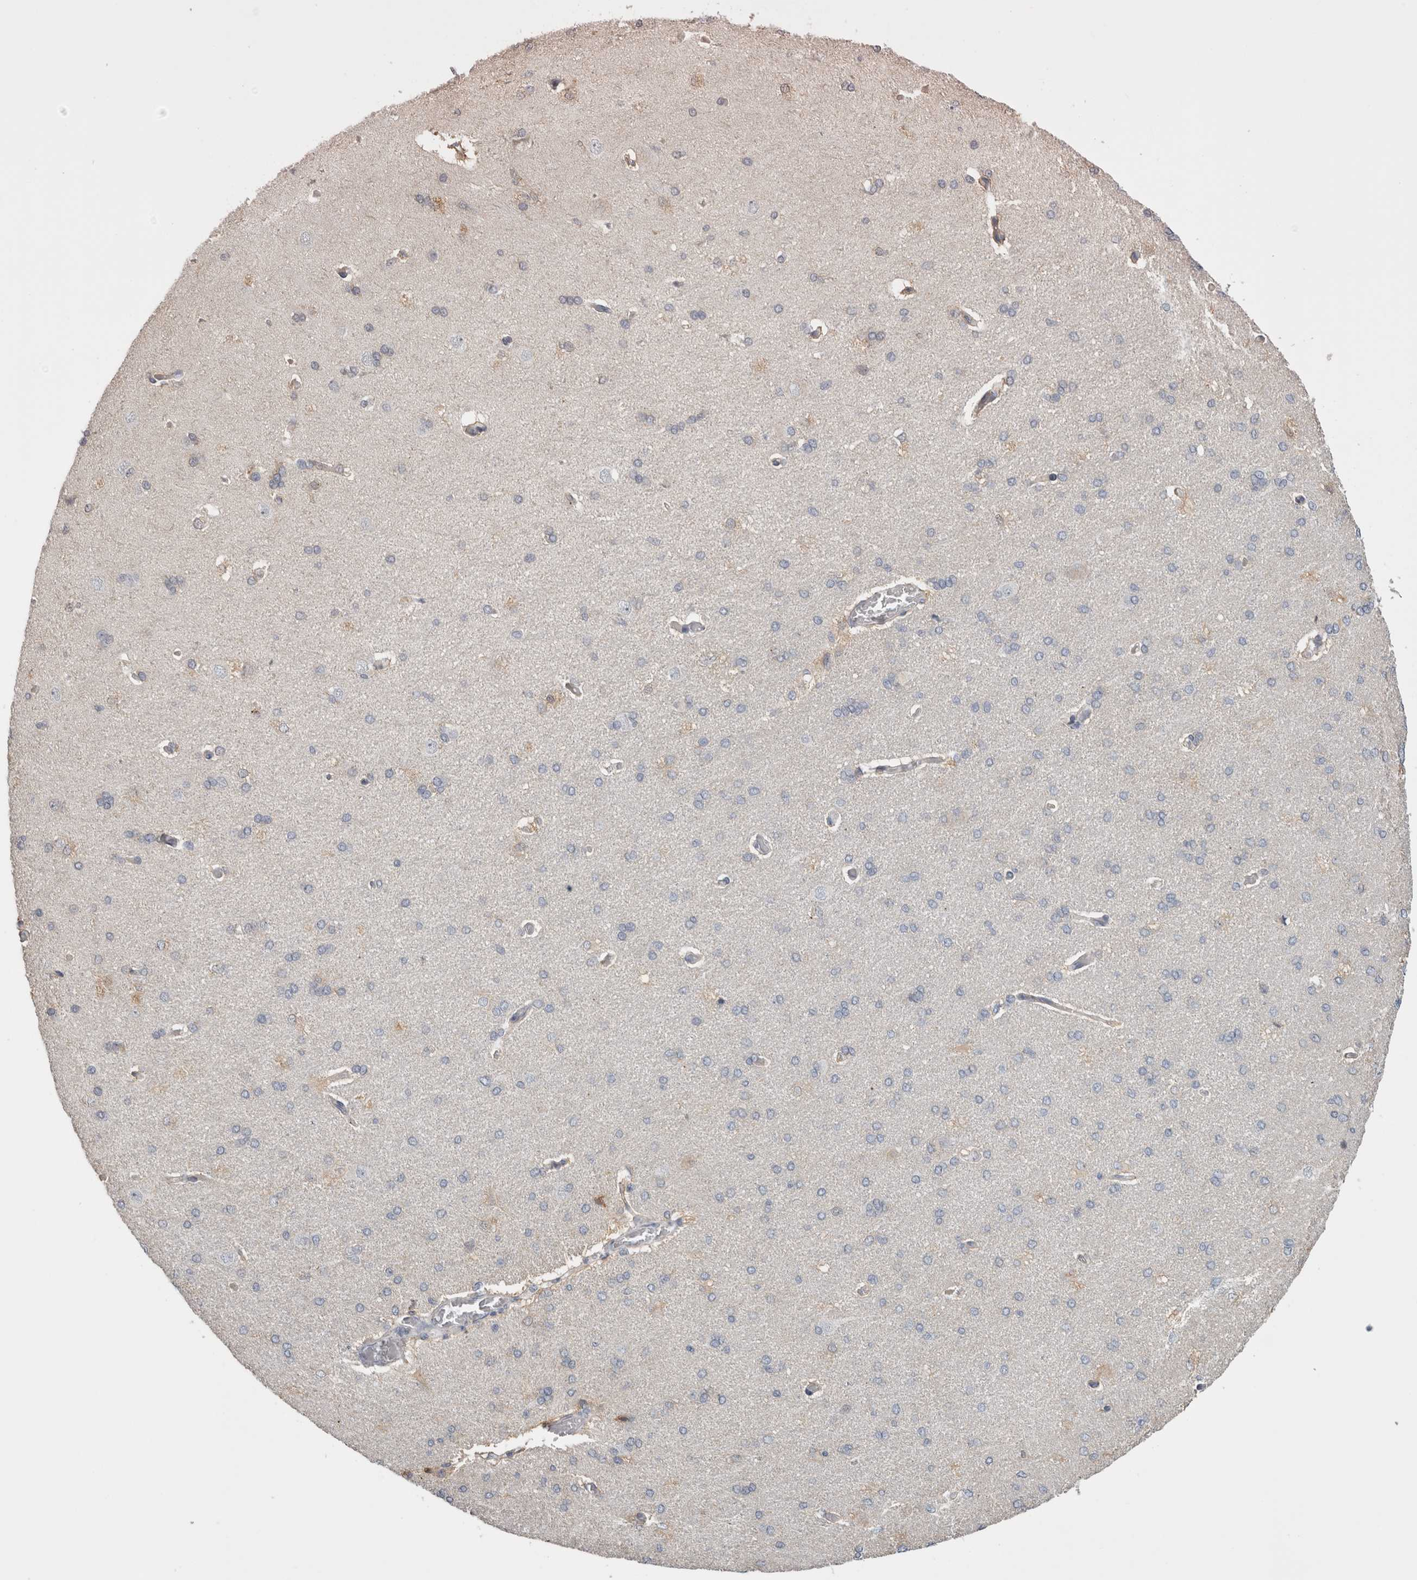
{"staining": {"intensity": "weak", "quantity": "25%-75%", "location": "cytoplasmic/membranous"}, "tissue": "cerebral cortex", "cell_type": "Endothelial cells", "image_type": "normal", "snomed": [{"axis": "morphology", "description": "Normal tissue, NOS"}, {"axis": "topography", "description": "Cerebral cortex"}], "caption": "Protein positivity by immunohistochemistry exhibits weak cytoplasmic/membranous positivity in approximately 25%-75% of endothelial cells in unremarkable cerebral cortex. (brown staining indicates protein expression, while blue staining denotes nuclei).", "gene": "TCAP", "patient": {"sex": "male", "age": 62}}